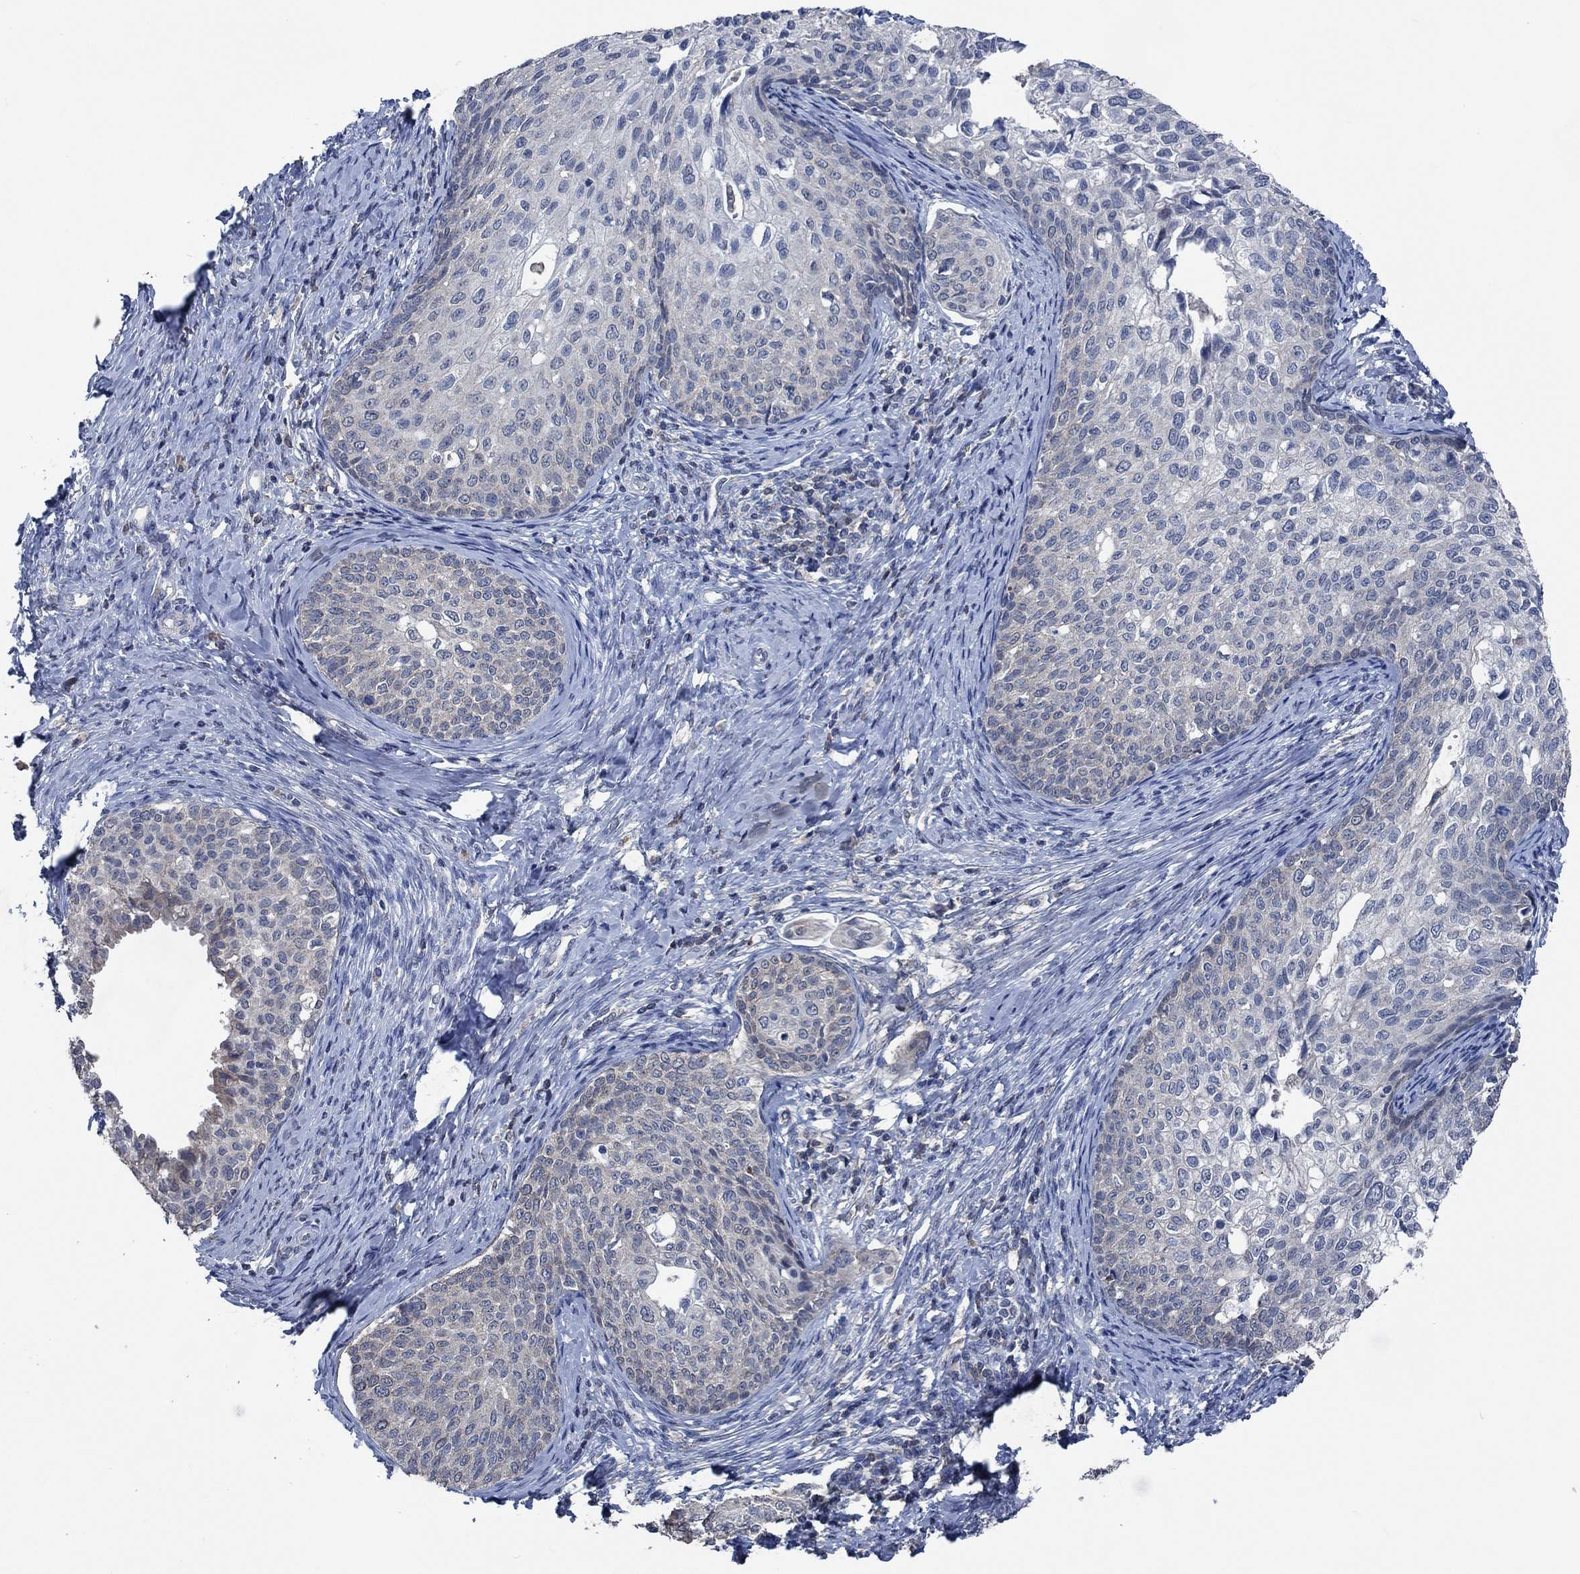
{"staining": {"intensity": "negative", "quantity": "none", "location": "none"}, "tissue": "cervical cancer", "cell_type": "Tumor cells", "image_type": "cancer", "snomed": [{"axis": "morphology", "description": "Squamous cell carcinoma, NOS"}, {"axis": "topography", "description": "Cervix"}], "caption": "The micrograph displays no staining of tumor cells in cervical cancer. (DAB immunohistochemistry visualized using brightfield microscopy, high magnification).", "gene": "OBSCN", "patient": {"sex": "female", "age": 51}}